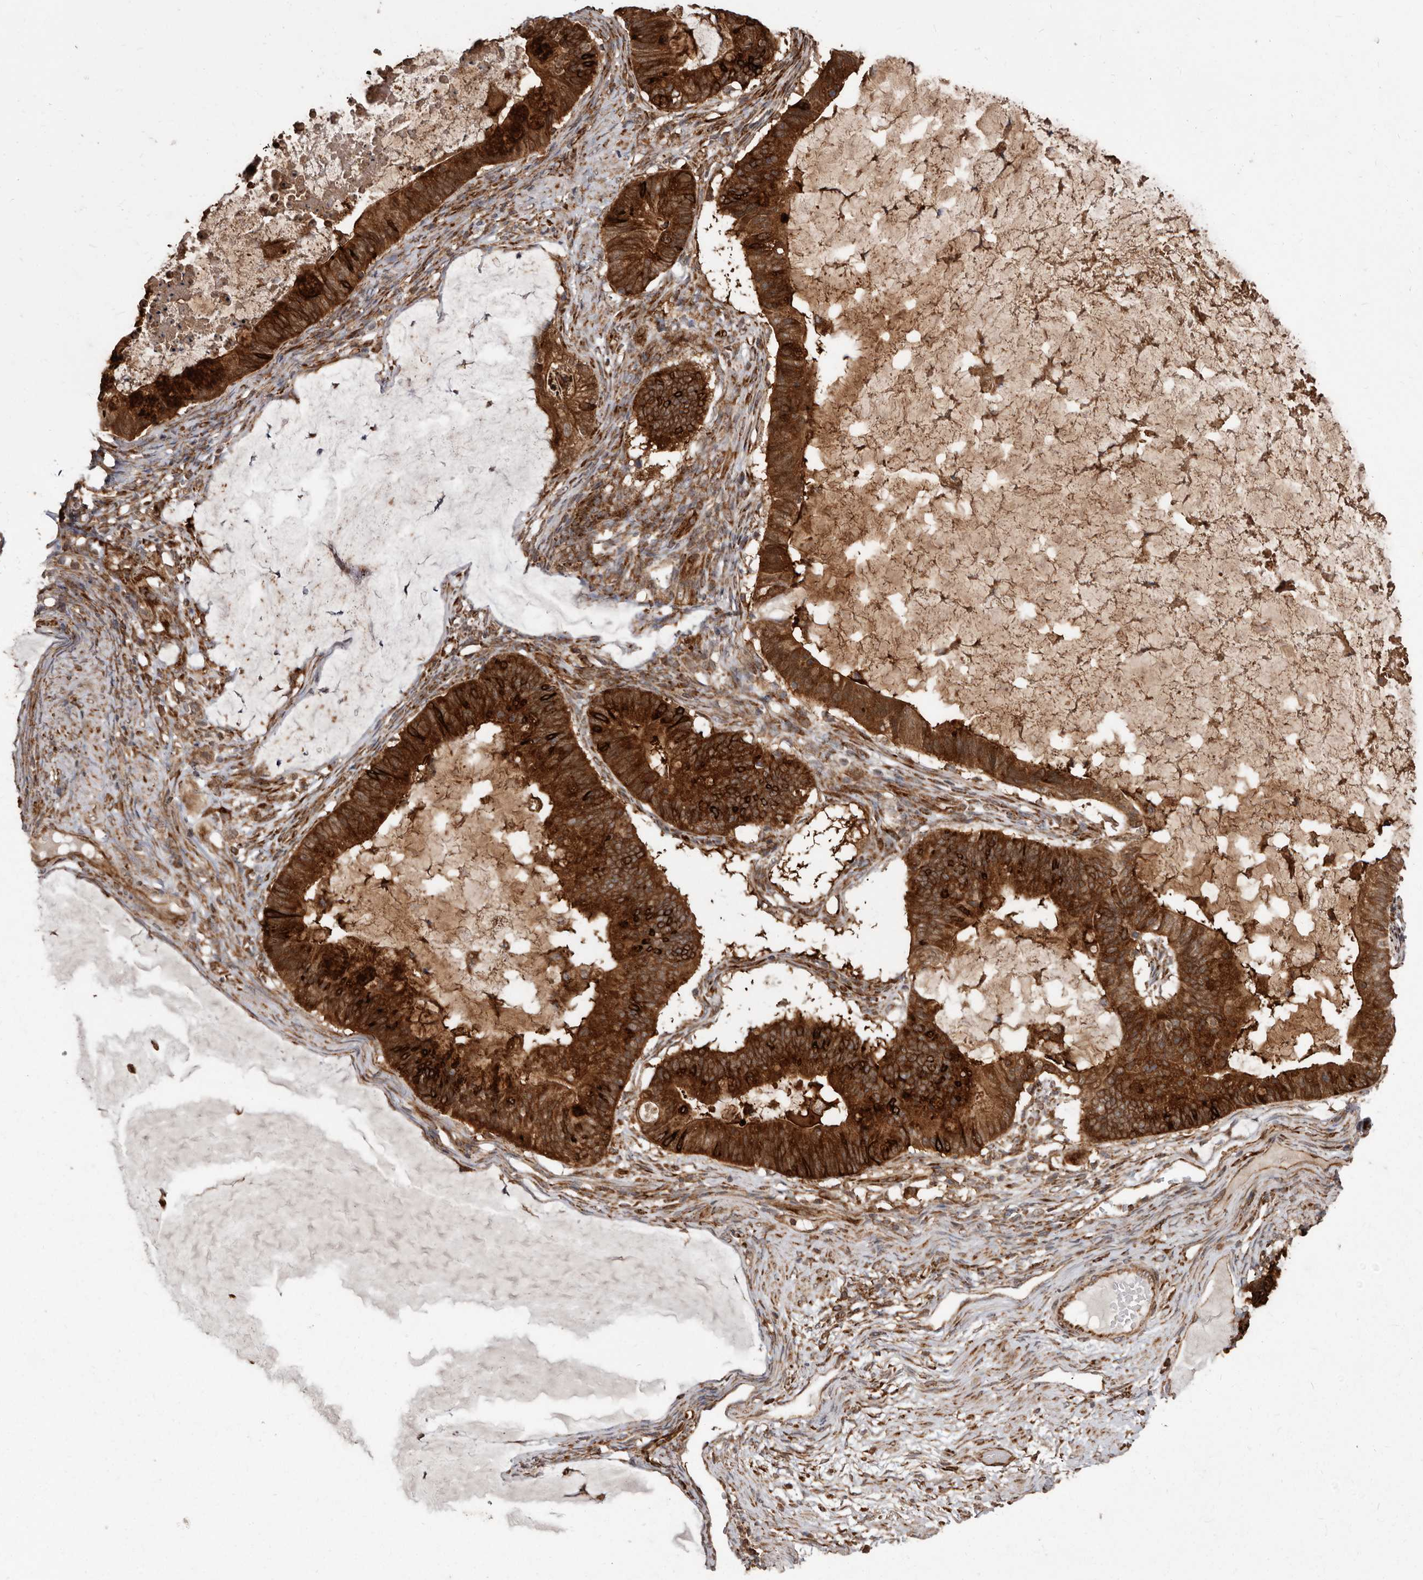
{"staining": {"intensity": "strong", "quantity": ">75%", "location": "cytoplasmic/membranous"}, "tissue": "ovarian cancer", "cell_type": "Tumor cells", "image_type": "cancer", "snomed": [{"axis": "morphology", "description": "Cystadenocarcinoma, mucinous, NOS"}, {"axis": "topography", "description": "Ovary"}], "caption": "Immunohistochemistry (DAB) staining of human ovarian cancer shows strong cytoplasmic/membranous protein staining in about >75% of tumor cells.", "gene": "FLAD1", "patient": {"sex": "female", "age": 61}}